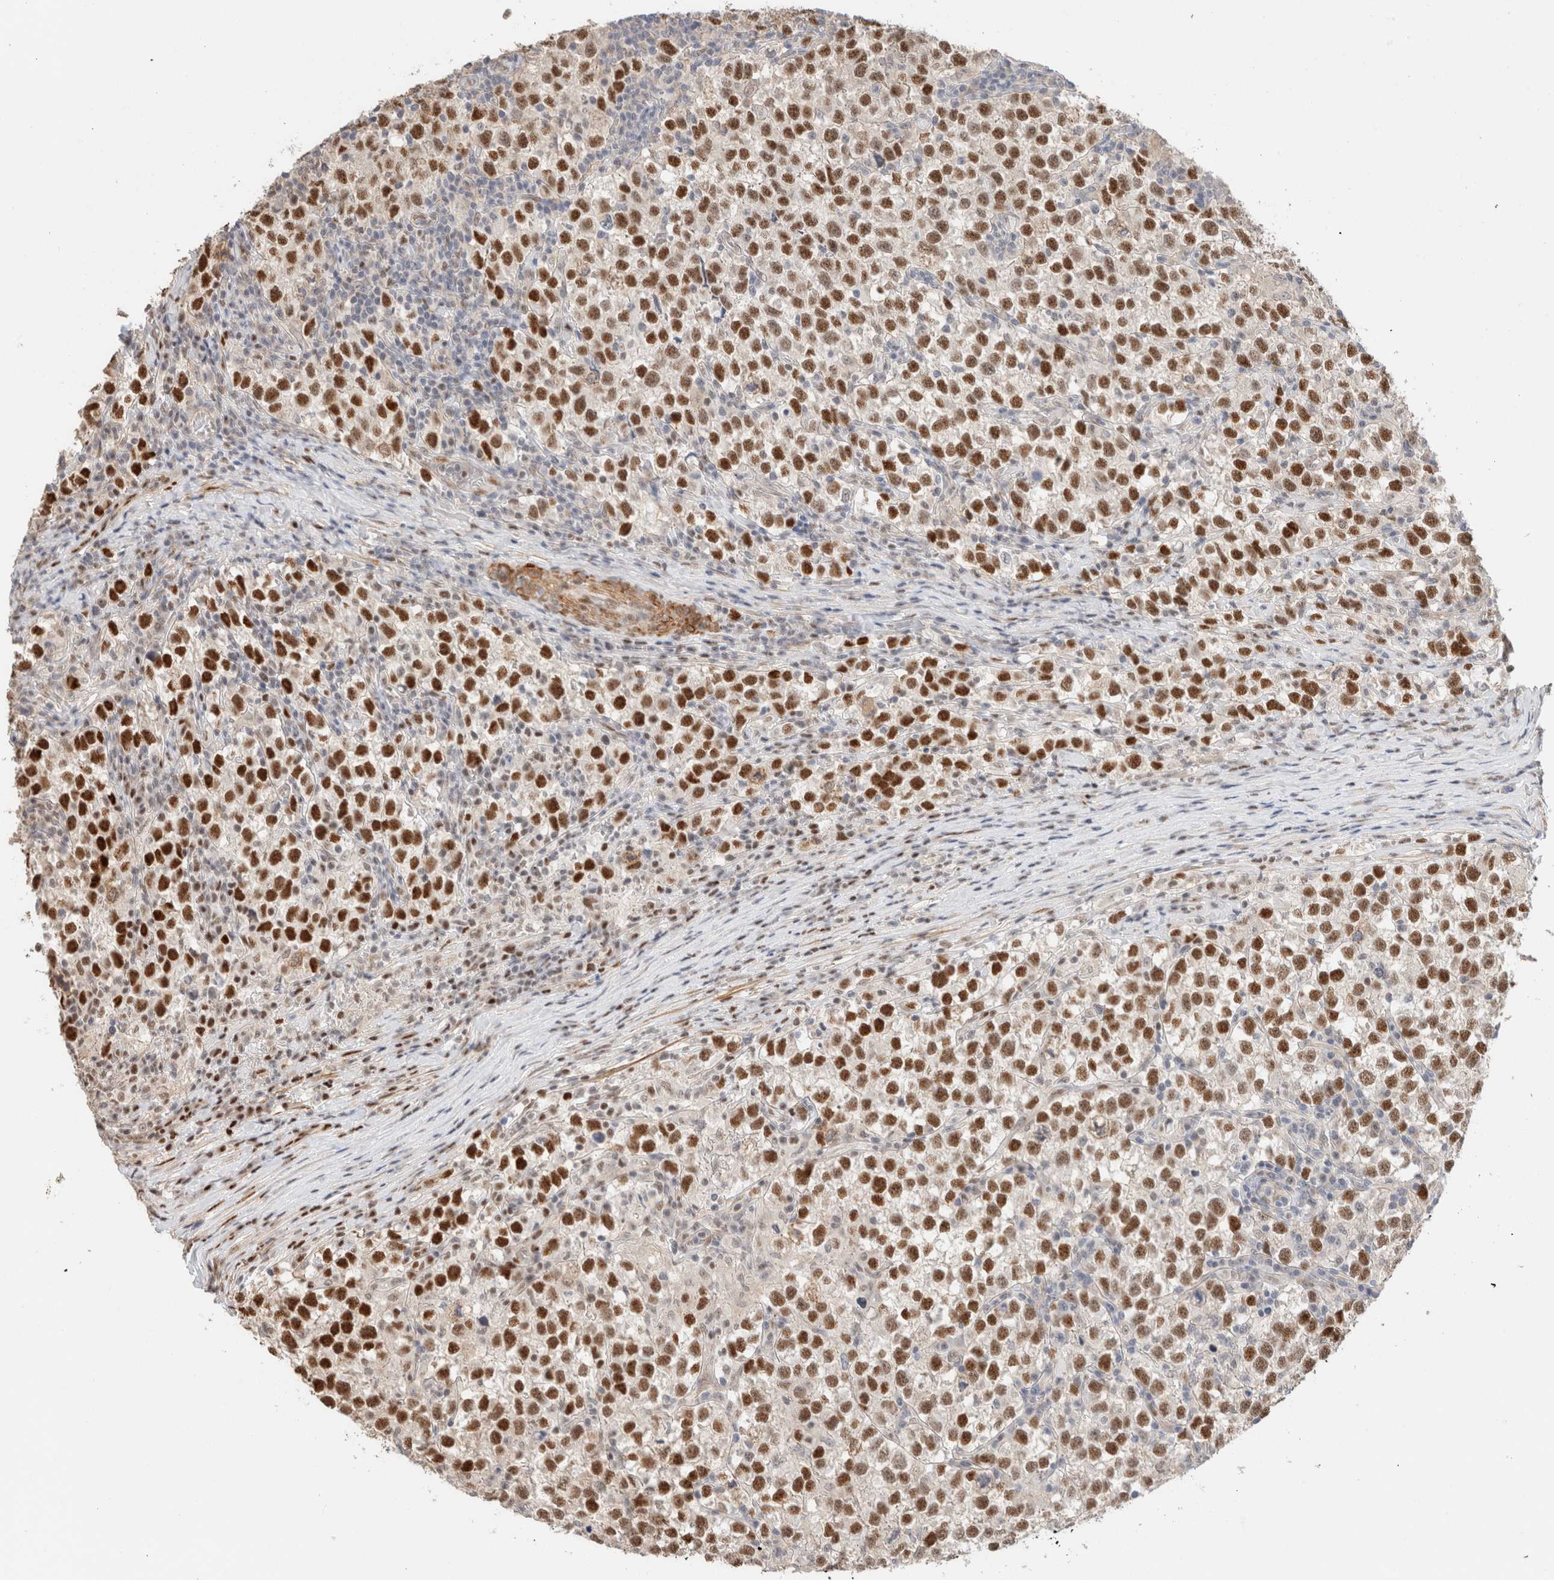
{"staining": {"intensity": "strong", "quantity": ">75%", "location": "nuclear"}, "tissue": "testis cancer", "cell_type": "Tumor cells", "image_type": "cancer", "snomed": [{"axis": "morphology", "description": "Normal tissue, NOS"}, {"axis": "morphology", "description": "Seminoma, NOS"}, {"axis": "topography", "description": "Testis"}], "caption": "Brown immunohistochemical staining in human testis seminoma shows strong nuclear positivity in approximately >75% of tumor cells.", "gene": "ID3", "patient": {"sex": "male", "age": 43}}